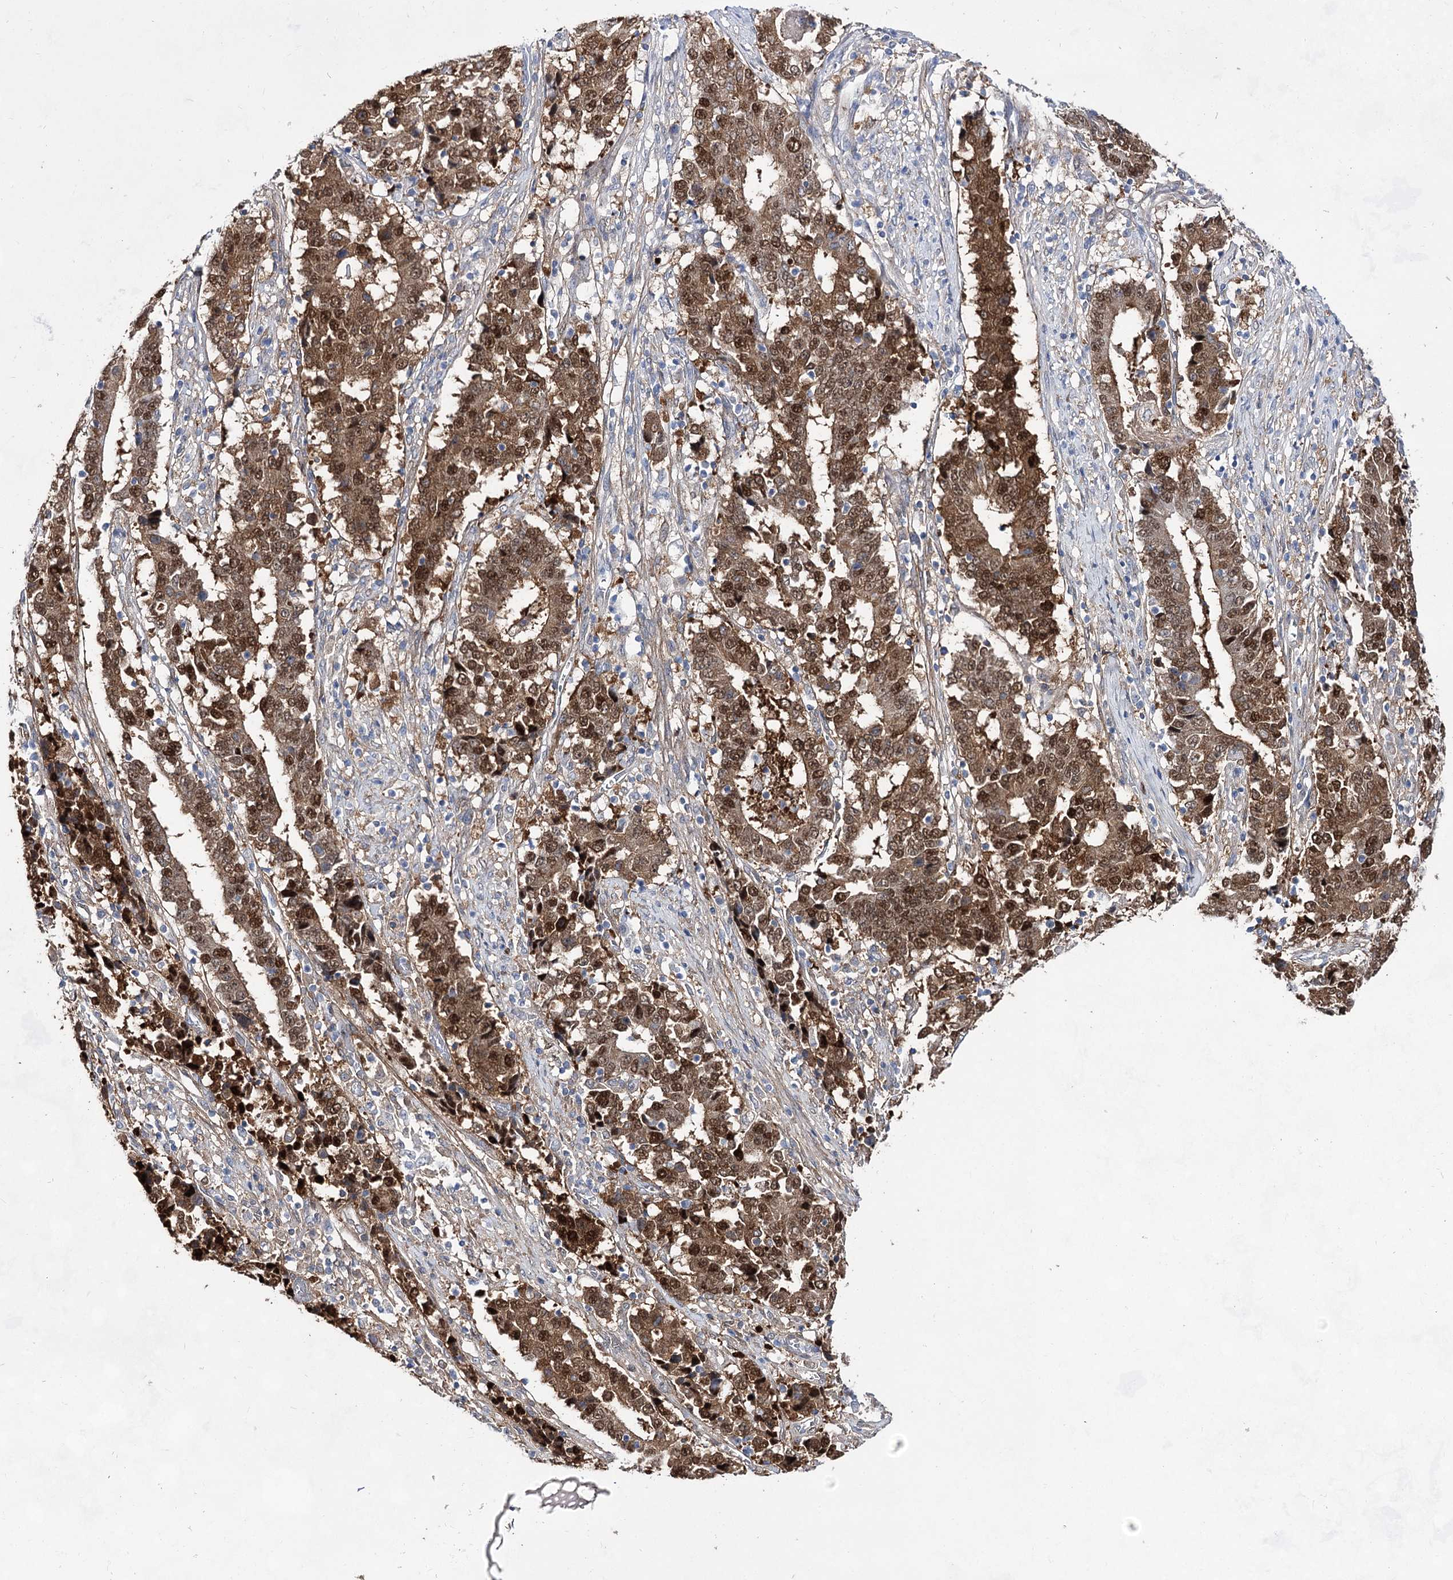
{"staining": {"intensity": "strong", "quantity": ">75%", "location": "cytoplasmic/membranous,nuclear"}, "tissue": "stomach cancer", "cell_type": "Tumor cells", "image_type": "cancer", "snomed": [{"axis": "morphology", "description": "Adenocarcinoma, NOS"}, {"axis": "topography", "description": "Stomach"}], "caption": "Stomach adenocarcinoma stained with a brown dye exhibits strong cytoplasmic/membranous and nuclear positive positivity in about >75% of tumor cells.", "gene": "UGDH", "patient": {"sex": "male", "age": 59}}